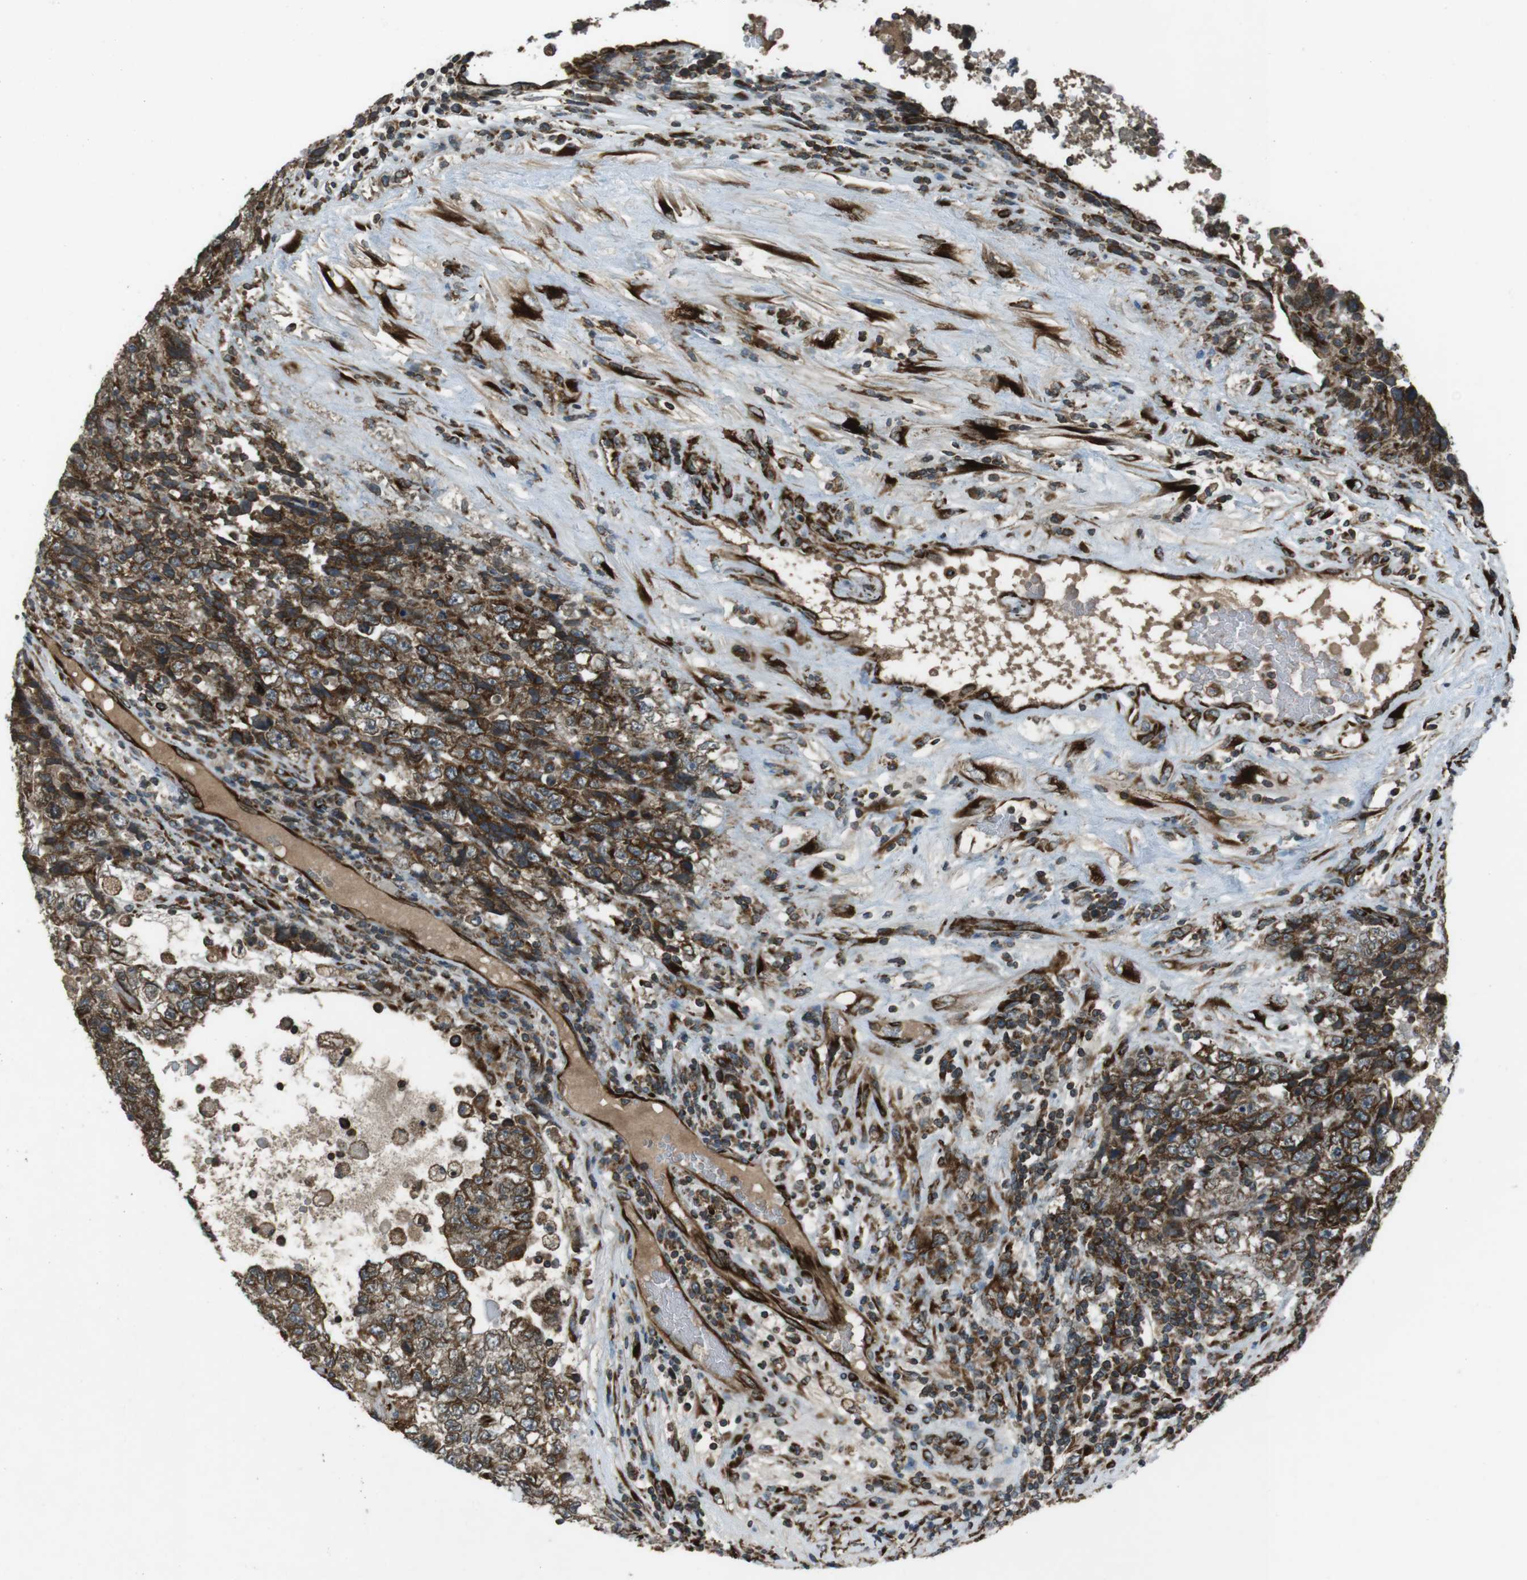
{"staining": {"intensity": "strong", "quantity": ">75%", "location": "cytoplasmic/membranous"}, "tissue": "testis cancer", "cell_type": "Tumor cells", "image_type": "cancer", "snomed": [{"axis": "morphology", "description": "Carcinoma, Embryonal, NOS"}, {"axis": "topography", "description": "Testis"}], "caption": "Immunohistochemical staining of testis embryonal carcinoma exhibits high levels of strong cytoplasmic/membranous protein positivity in approximately >75% of tumor cells.", "gene": "KTN1", "patient": {"sex": "male", "age": 36}}